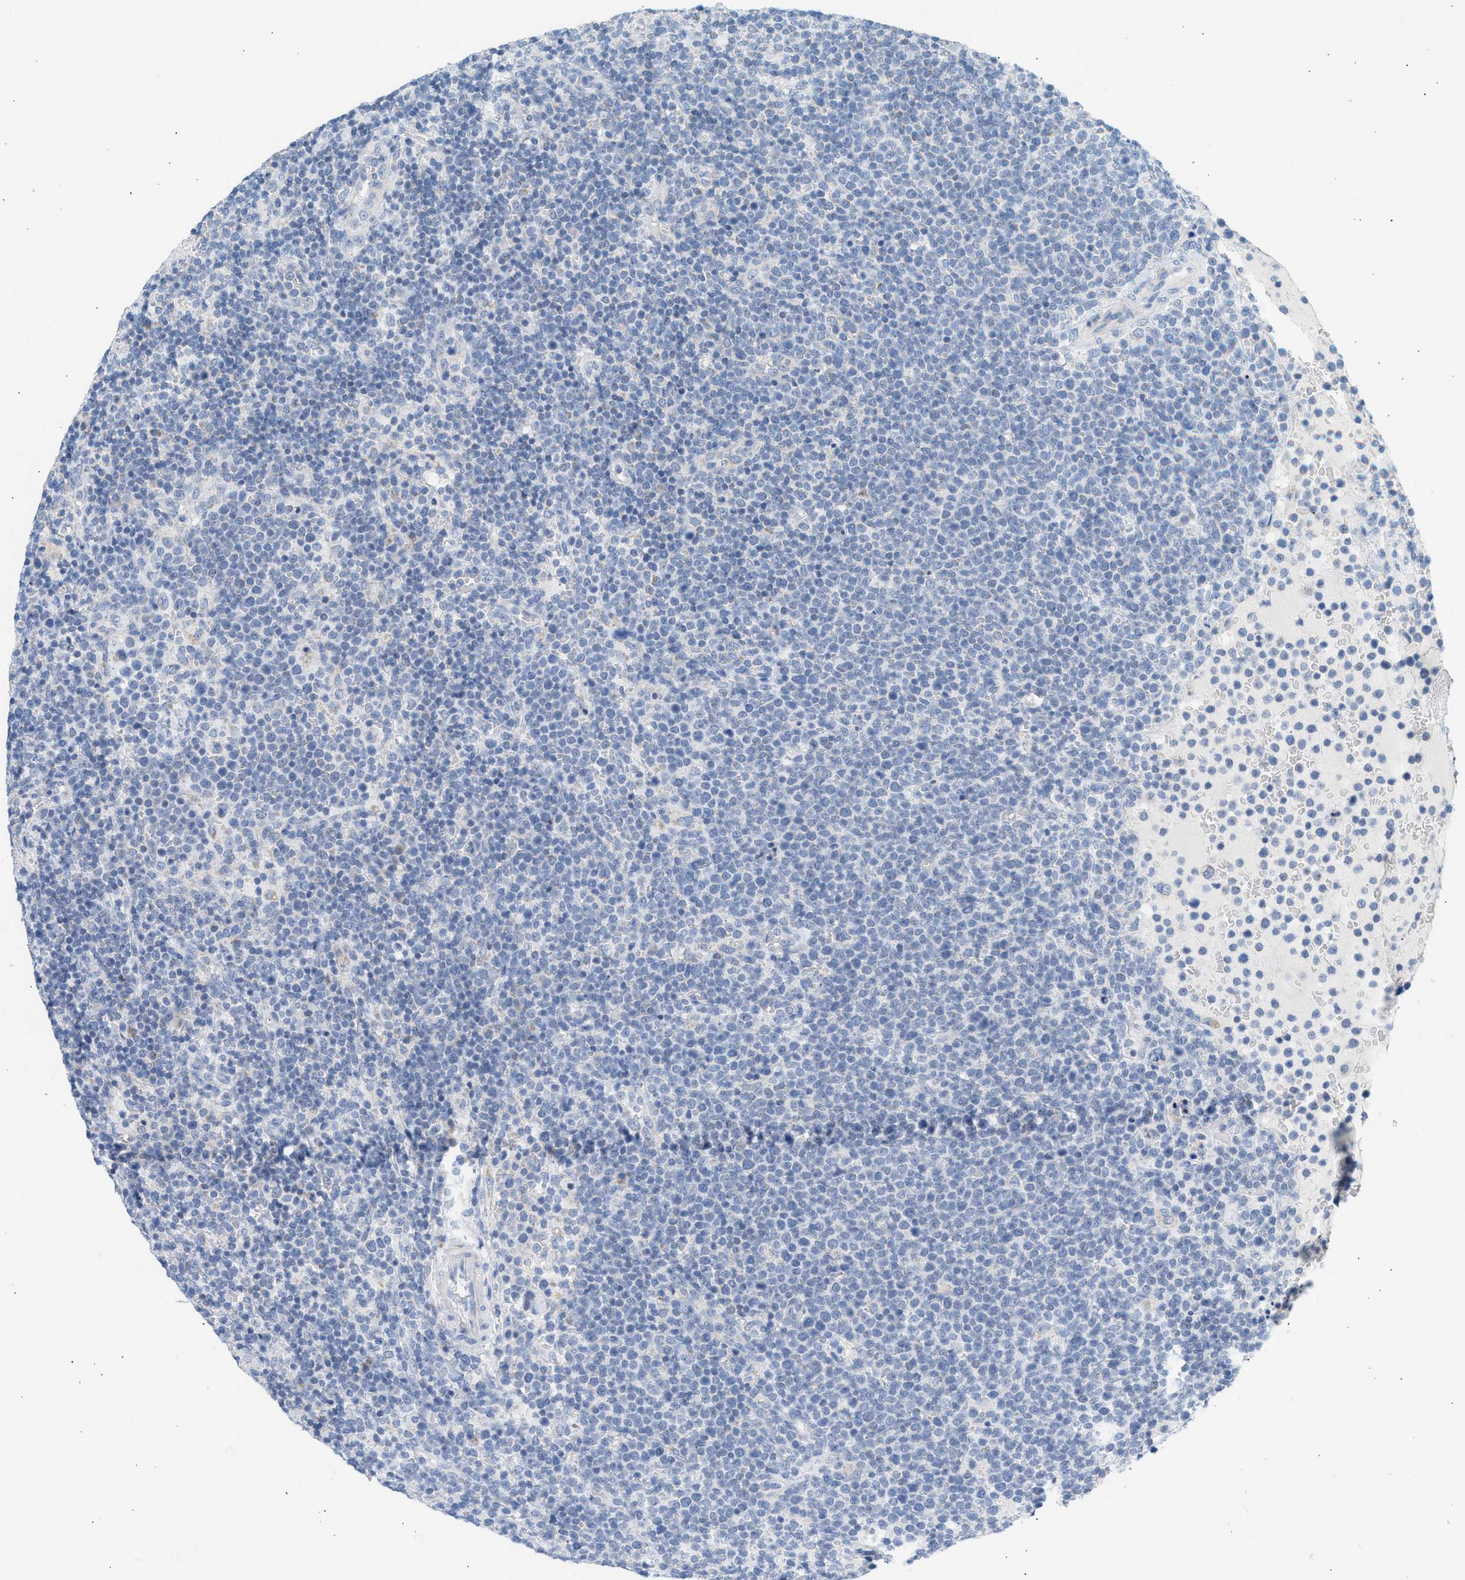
{"staining": {"intensity": "weak", "quantity": "<25%", "location": "cytoplasmic/membranous"}, "tissue": "lymphoma", "cell_type": "Tumor cells", "image_type": "cancer", "snomed": [{"axis": "morphology", "description": "Malignant lymphoma, non-Hodgkin's type, High grade"}, {"axis": "topography", "description": "Lymph node"}], "caption": "The immunohistochemistry photomicrograph has no significant staining in tumor cells of high-grade malignant lymphoma, non-Hodgkin's type tissue.", "gene": "NDUFS8", "patient": {"sex": "male", "age": 61}}